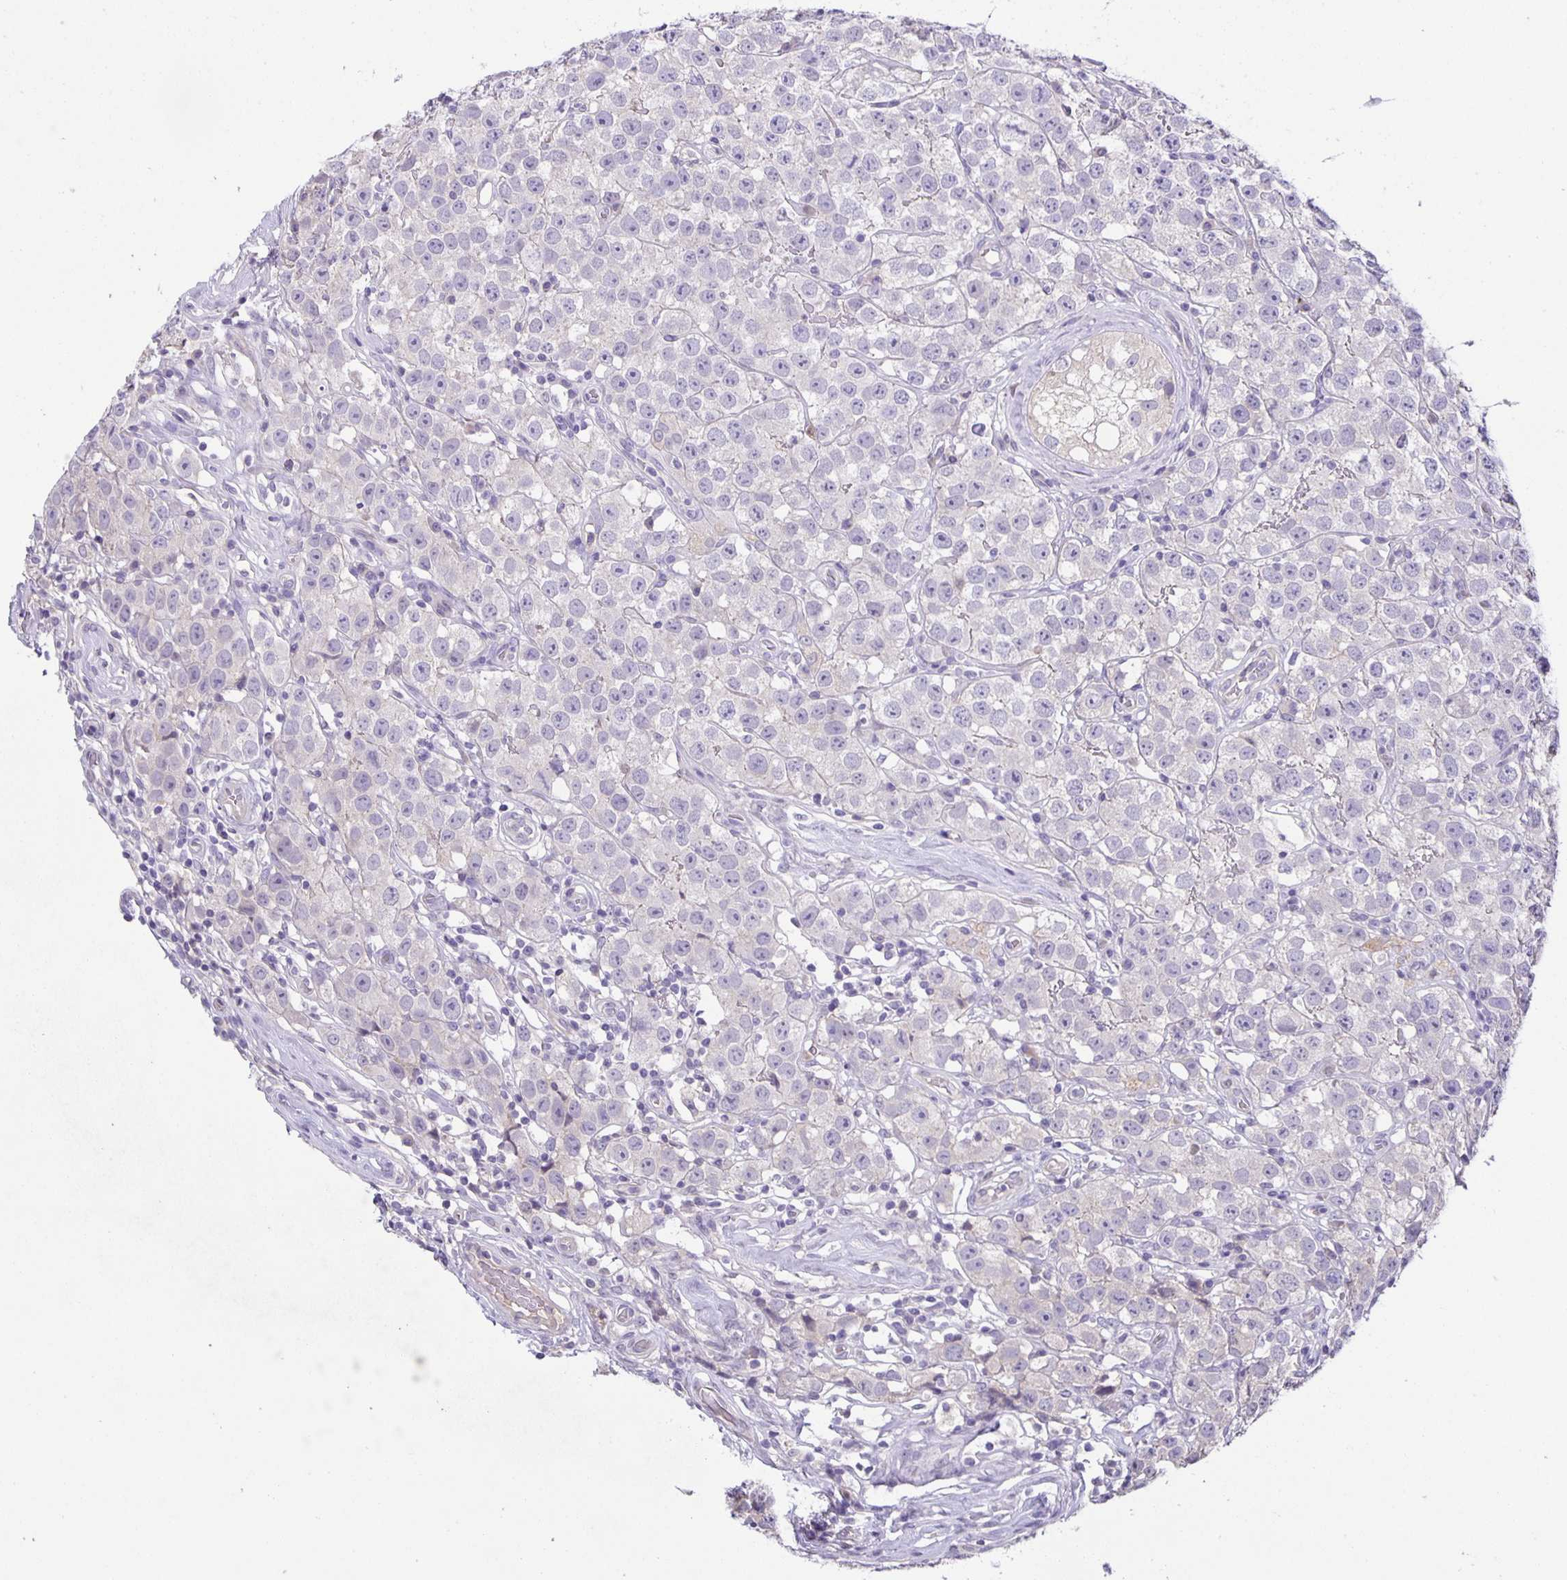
{"staining": {"intensity": "negative", "quantity": "none", "location": "none"}, "tissue": "testis cancer", "cell_type": "Tumor cells", "image_type": "cancer", "snomed": [{"axis": "morphology", "description": "Seminoma, NOS"}, {"axis": "topography", "description": "Testis"}], "caption": "A high-resolution image shows immunohistochemistry (IHC) staining of testis cancer, which shows no significant staining in tumor cells.", "gene": "PTPN3", "patient": {"sex": "male", "age": 34}}